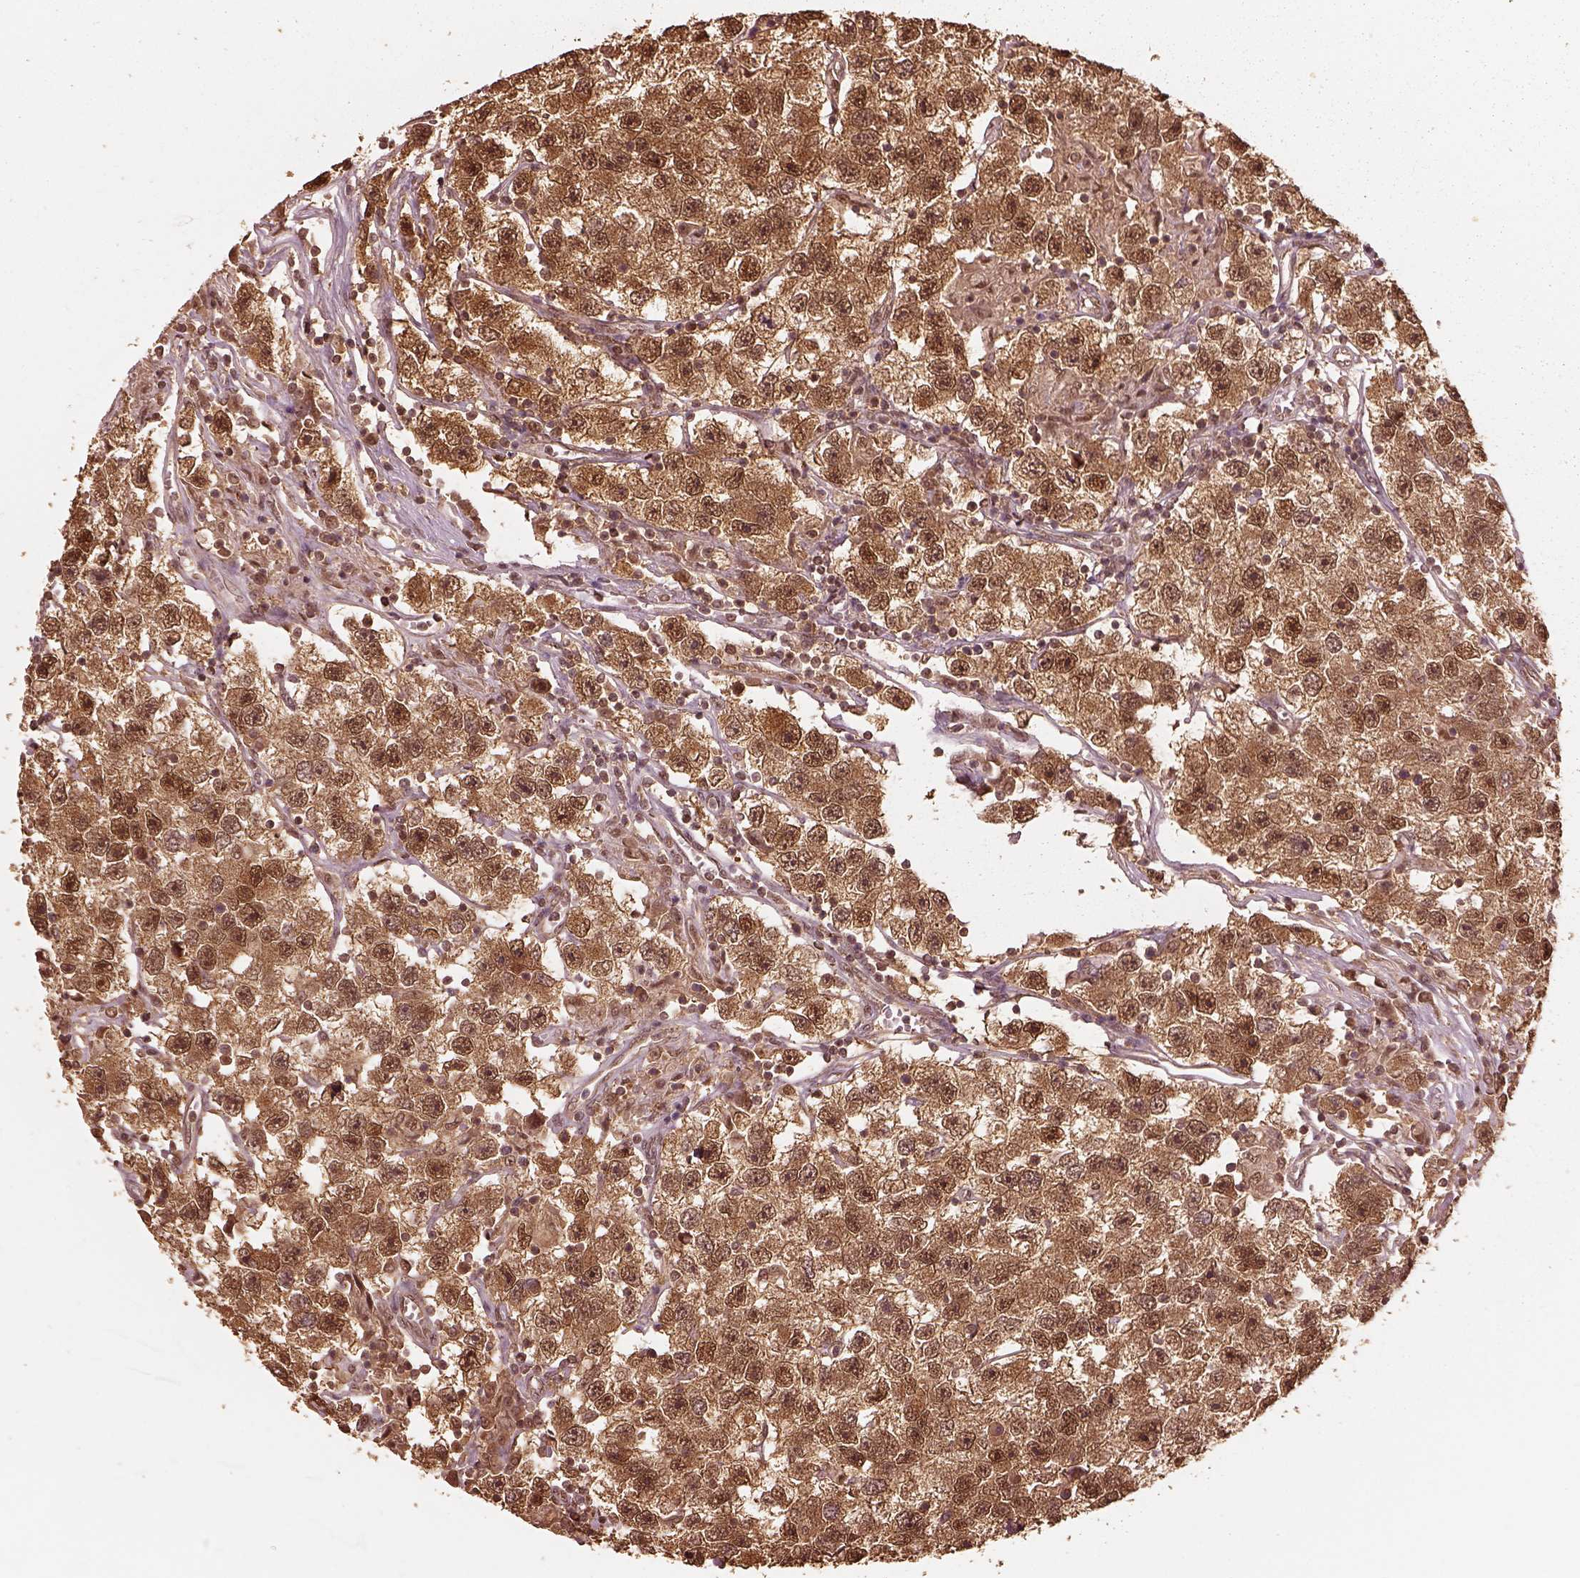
{"staining": {"intensity": "moderate", "quantity": ">75%", "location": "cytoplasmic/membranous,nuclear"}, "tissue": "testis cancer", "cell_type": "Tumor cells", "image_type": "cancer", "snomed": [{"axis": "morphology", "description": "Seminoma, NOS"}, {"axis": "topography", "description": "Testis"}], "caption": "Brown immunohistochemical staining in human testis cancer (seminoma) displays moderate cytoplasmic/membranous and nuclear expression in about >75% of tumor cells. Immunohistochemistry (ihc) stains the protein of interest in brown and the nuclei are stained blue.", "gene": "PSMC5", "patient": {"sex": "male", "age": 26}}